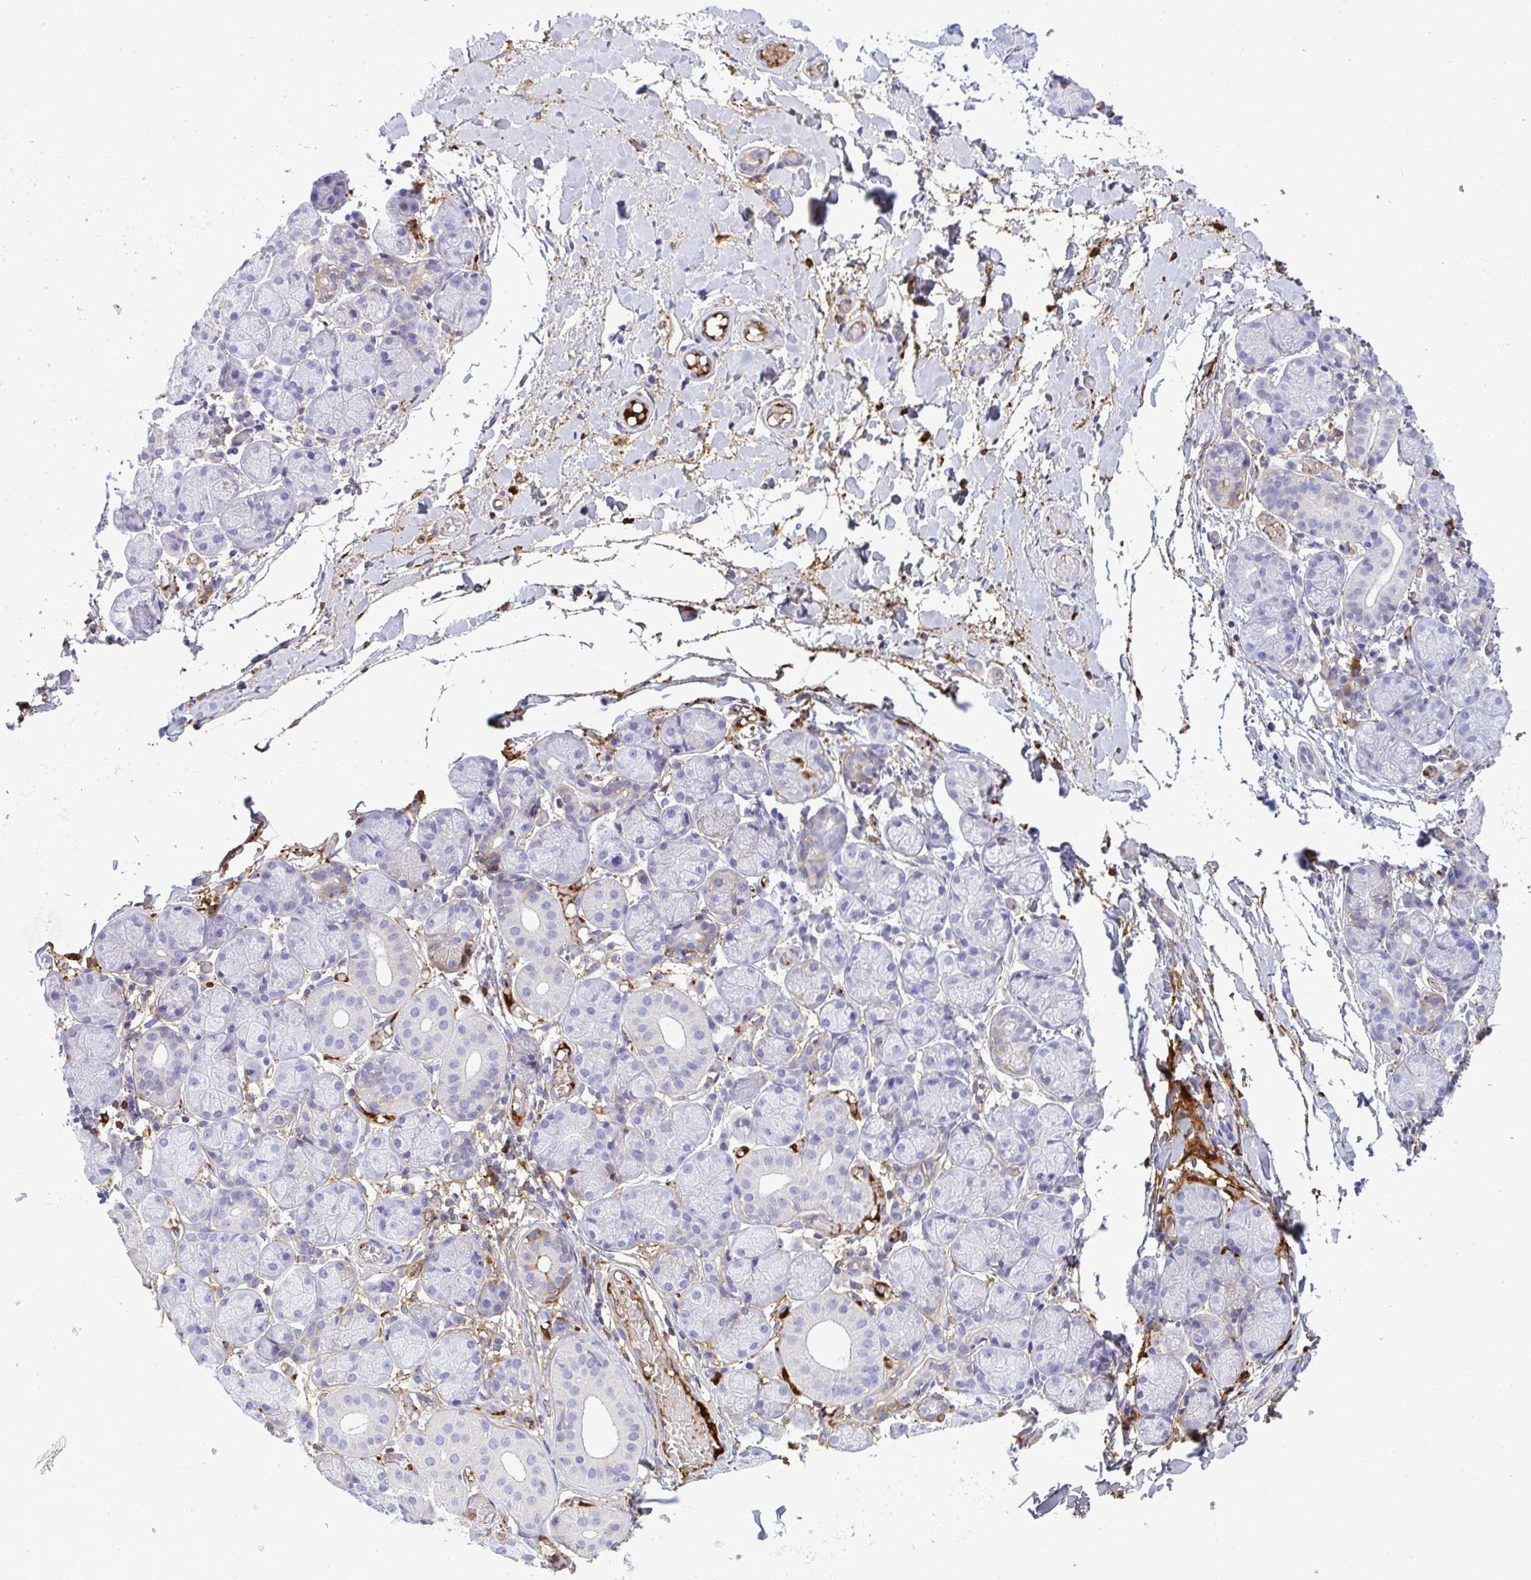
{"staining": {"intensity": "moderate", "quantity": "<25%", "location": "cytoplasmic/membranous"}, "tissue": "salivary gland", "cell_type": "Glandular cells", "image_type": "normal", "snomed": [{"axis": "morphology", "description": "Normal tissue, NOS"}, {"axis": "topography", "description": "Salivary gland"}], "caption": "DAB (3,3'-diaminobenzidine) immunohistochemical staining of benign salivary gland exhibits moderate cytoplasmic/membranous protein expression in approximately <25% of glandular cells. The protein is shown in brown color, while the nuclei are stained blue.", "gene": "F2", "patient": {"sex": "female", "age": 24}}